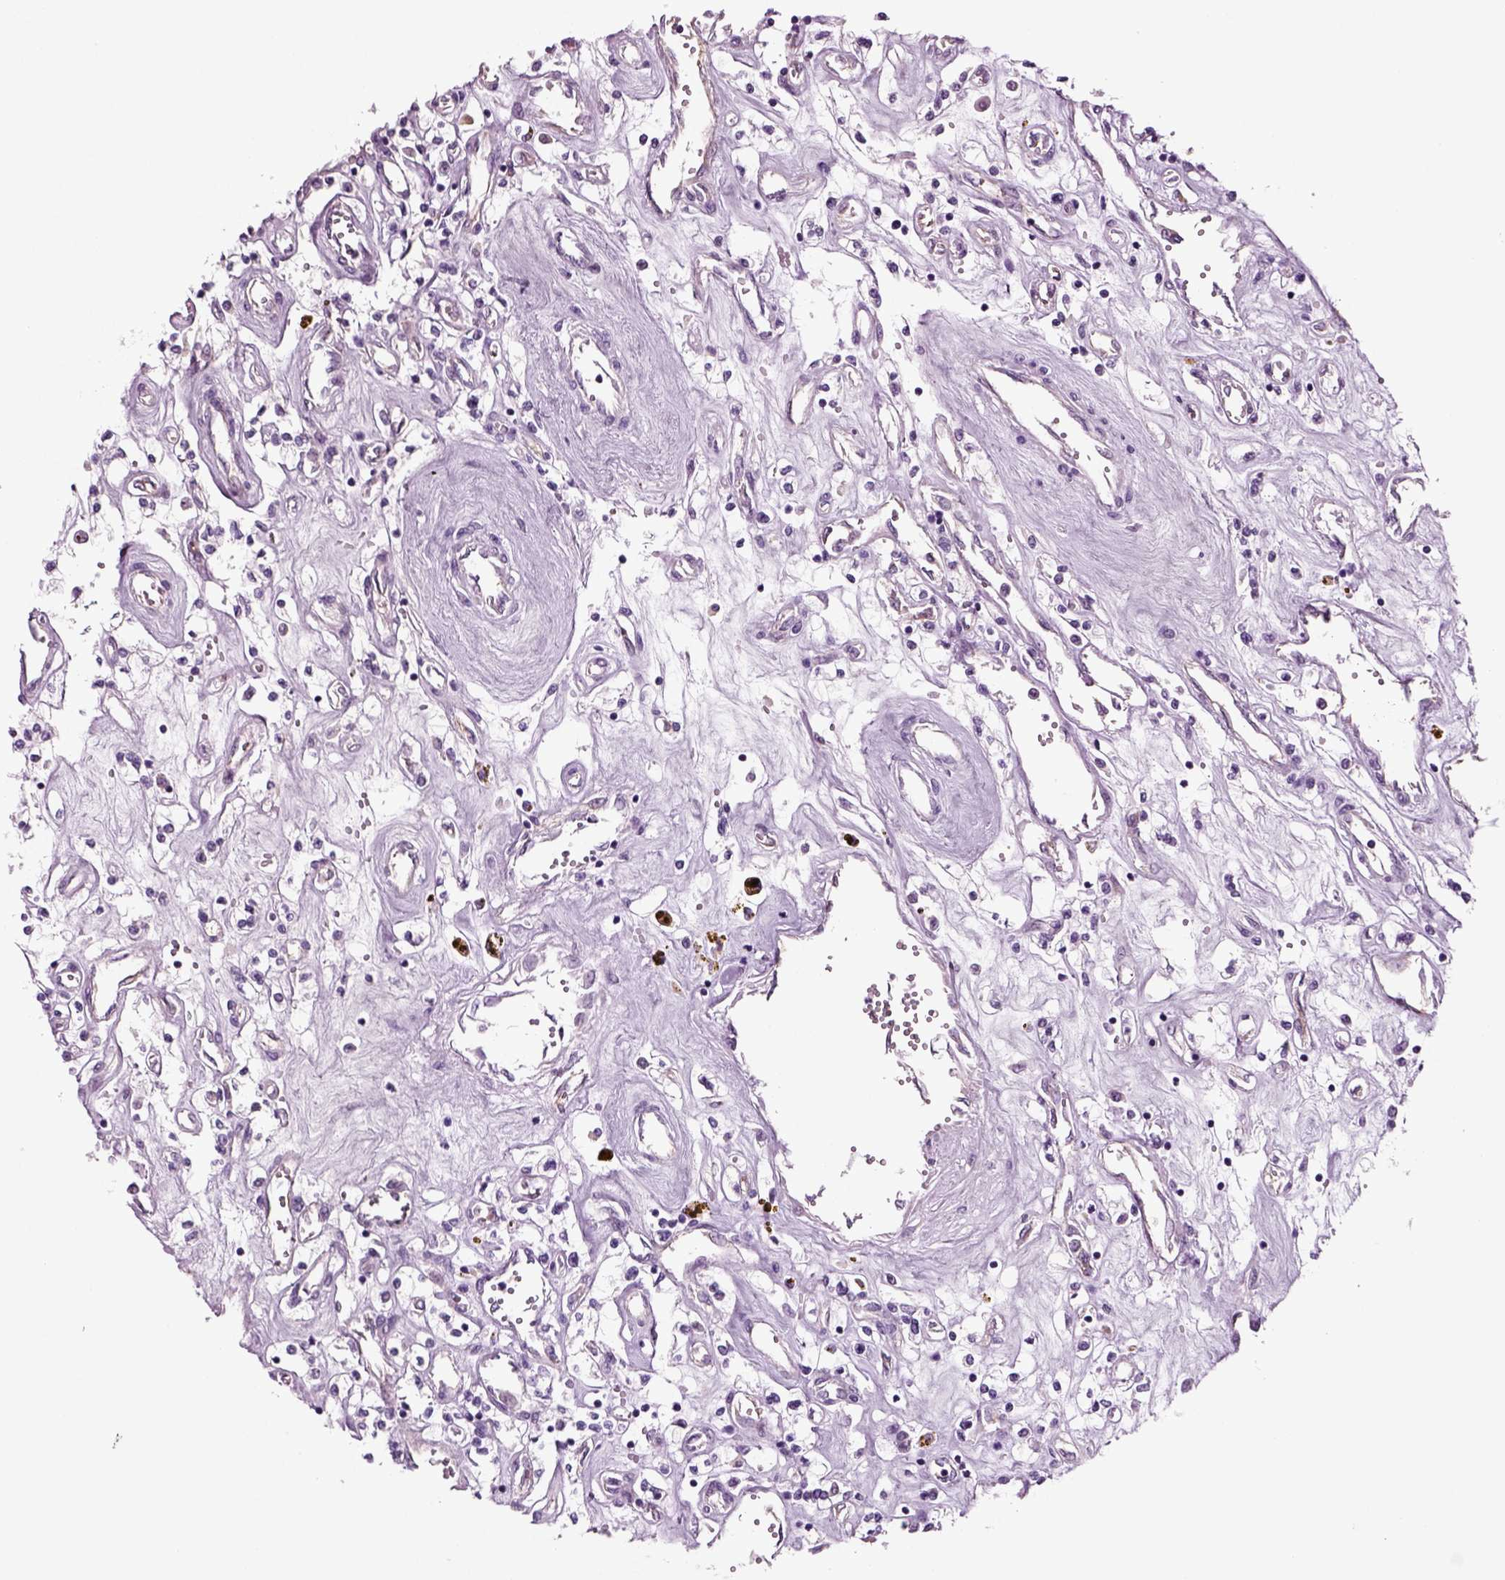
{"staining": {"intensity": "negative", "quantity": "none", "location": "none"}, "tissue": "renal cancer", "cell_type": "Tumor cells", "image_type": "cancer", "snomed": [{"axis": "morphology", "description": "Adenocarcinoma, NOS"}, {"axis": "topography", "description": "Kidney"}], "caption": "Immunohistochemistry image of human adenocarcinoma (renal) stained for a protein (brown), which reveals no positivity in tumor cells.", "gene": "COL9A2", "patient": {"sex": "female", "age": 59}}